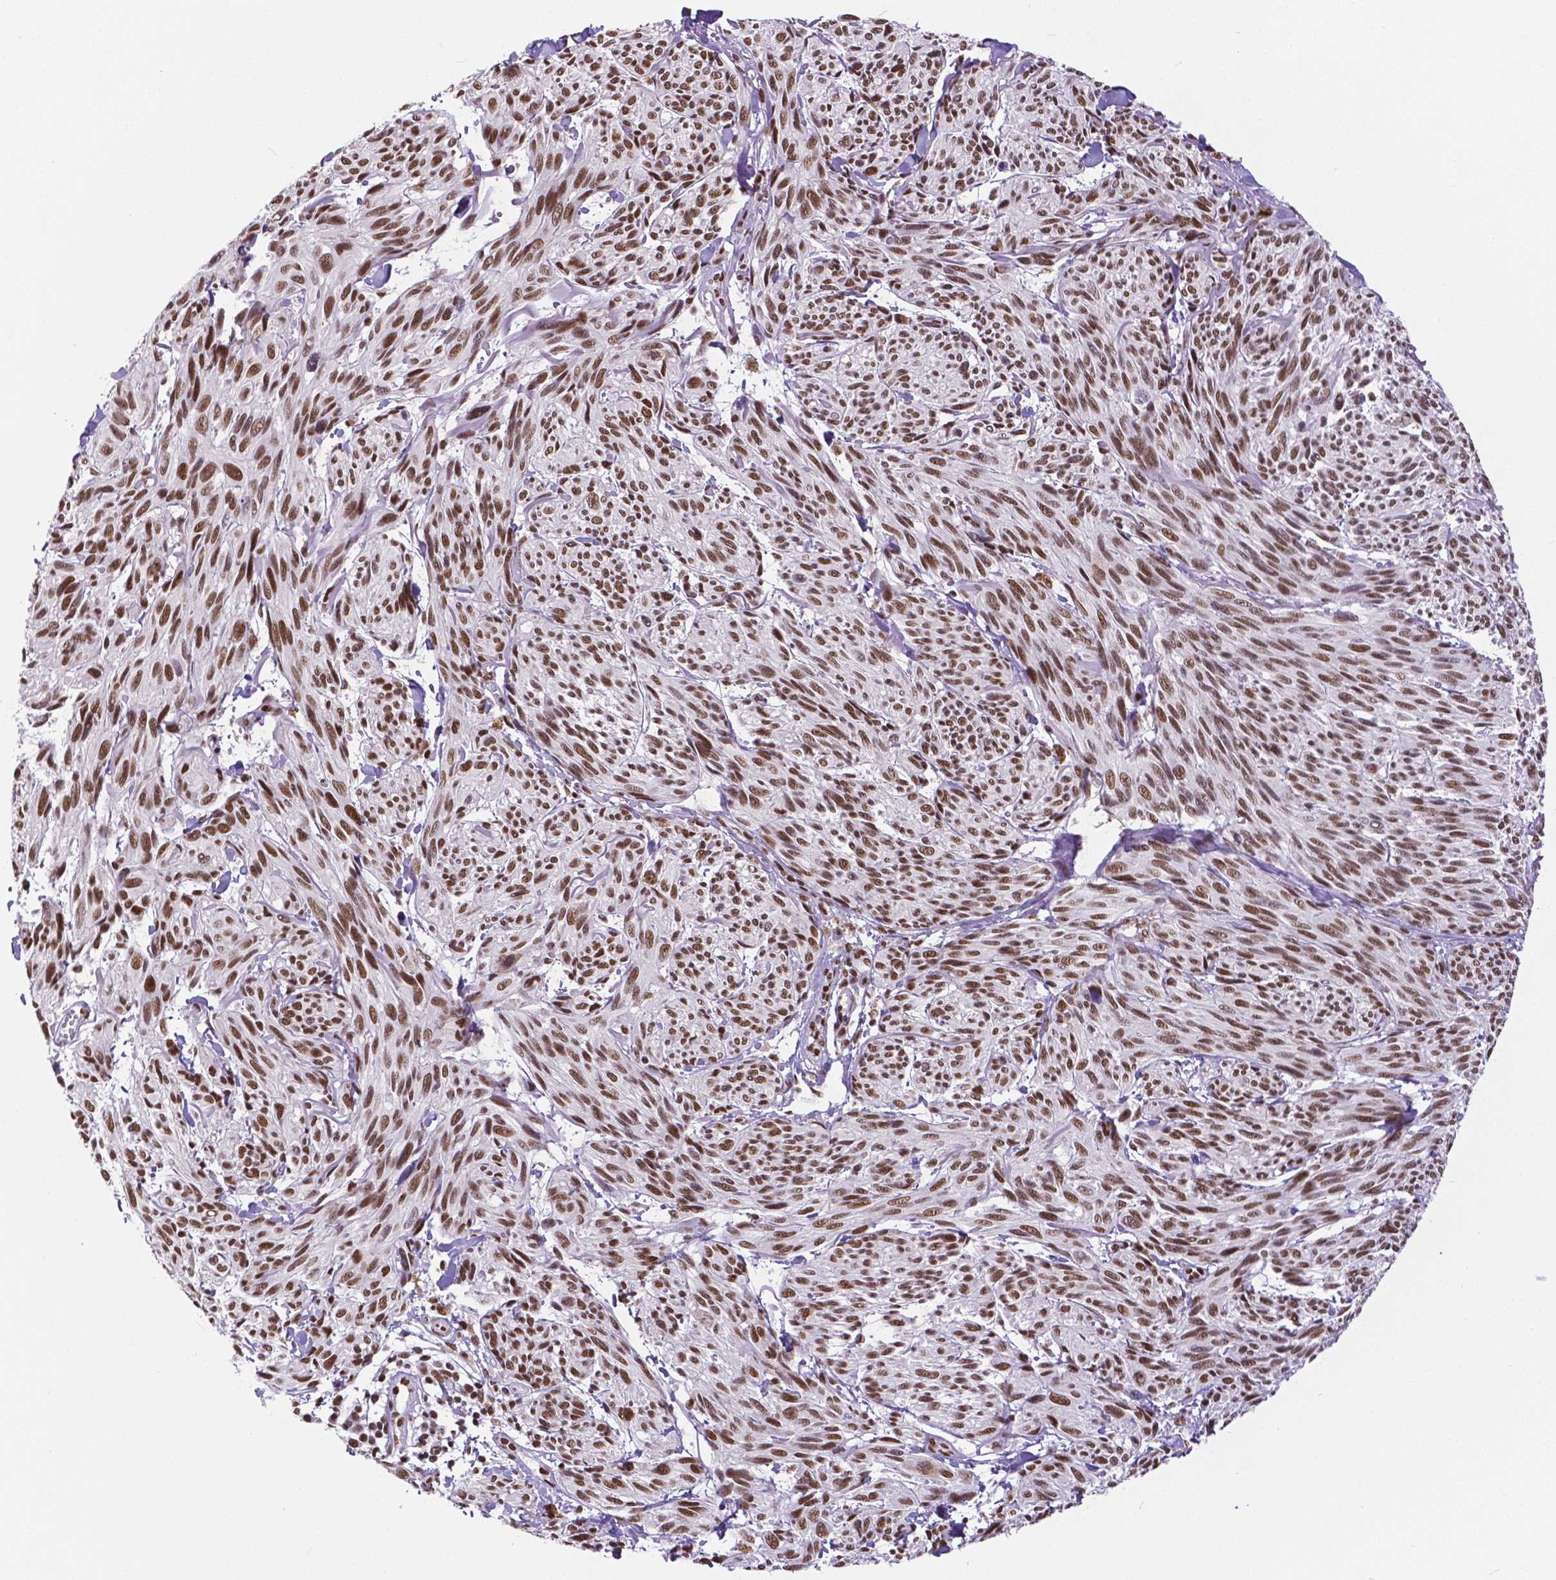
{"staining": {"intensity": "moderate", "quantity": ">75%", "location": "nuclear"}, "tissue": "melanoma", "cell_type": "Tumor cells", "image_type": "cancer", "snomed": [{"axis": "morphology", "description": "Malignant melanoma, NOS"}, {"axis": "topography", "description": "Skin"}], "caption": "Protein analysis of malignant melanoma tissue shows moderate nuclear positivity in approximately >75% of tumor cells.", "gene": "ATRX", "patient": {"sex": "male", "age": 79}}